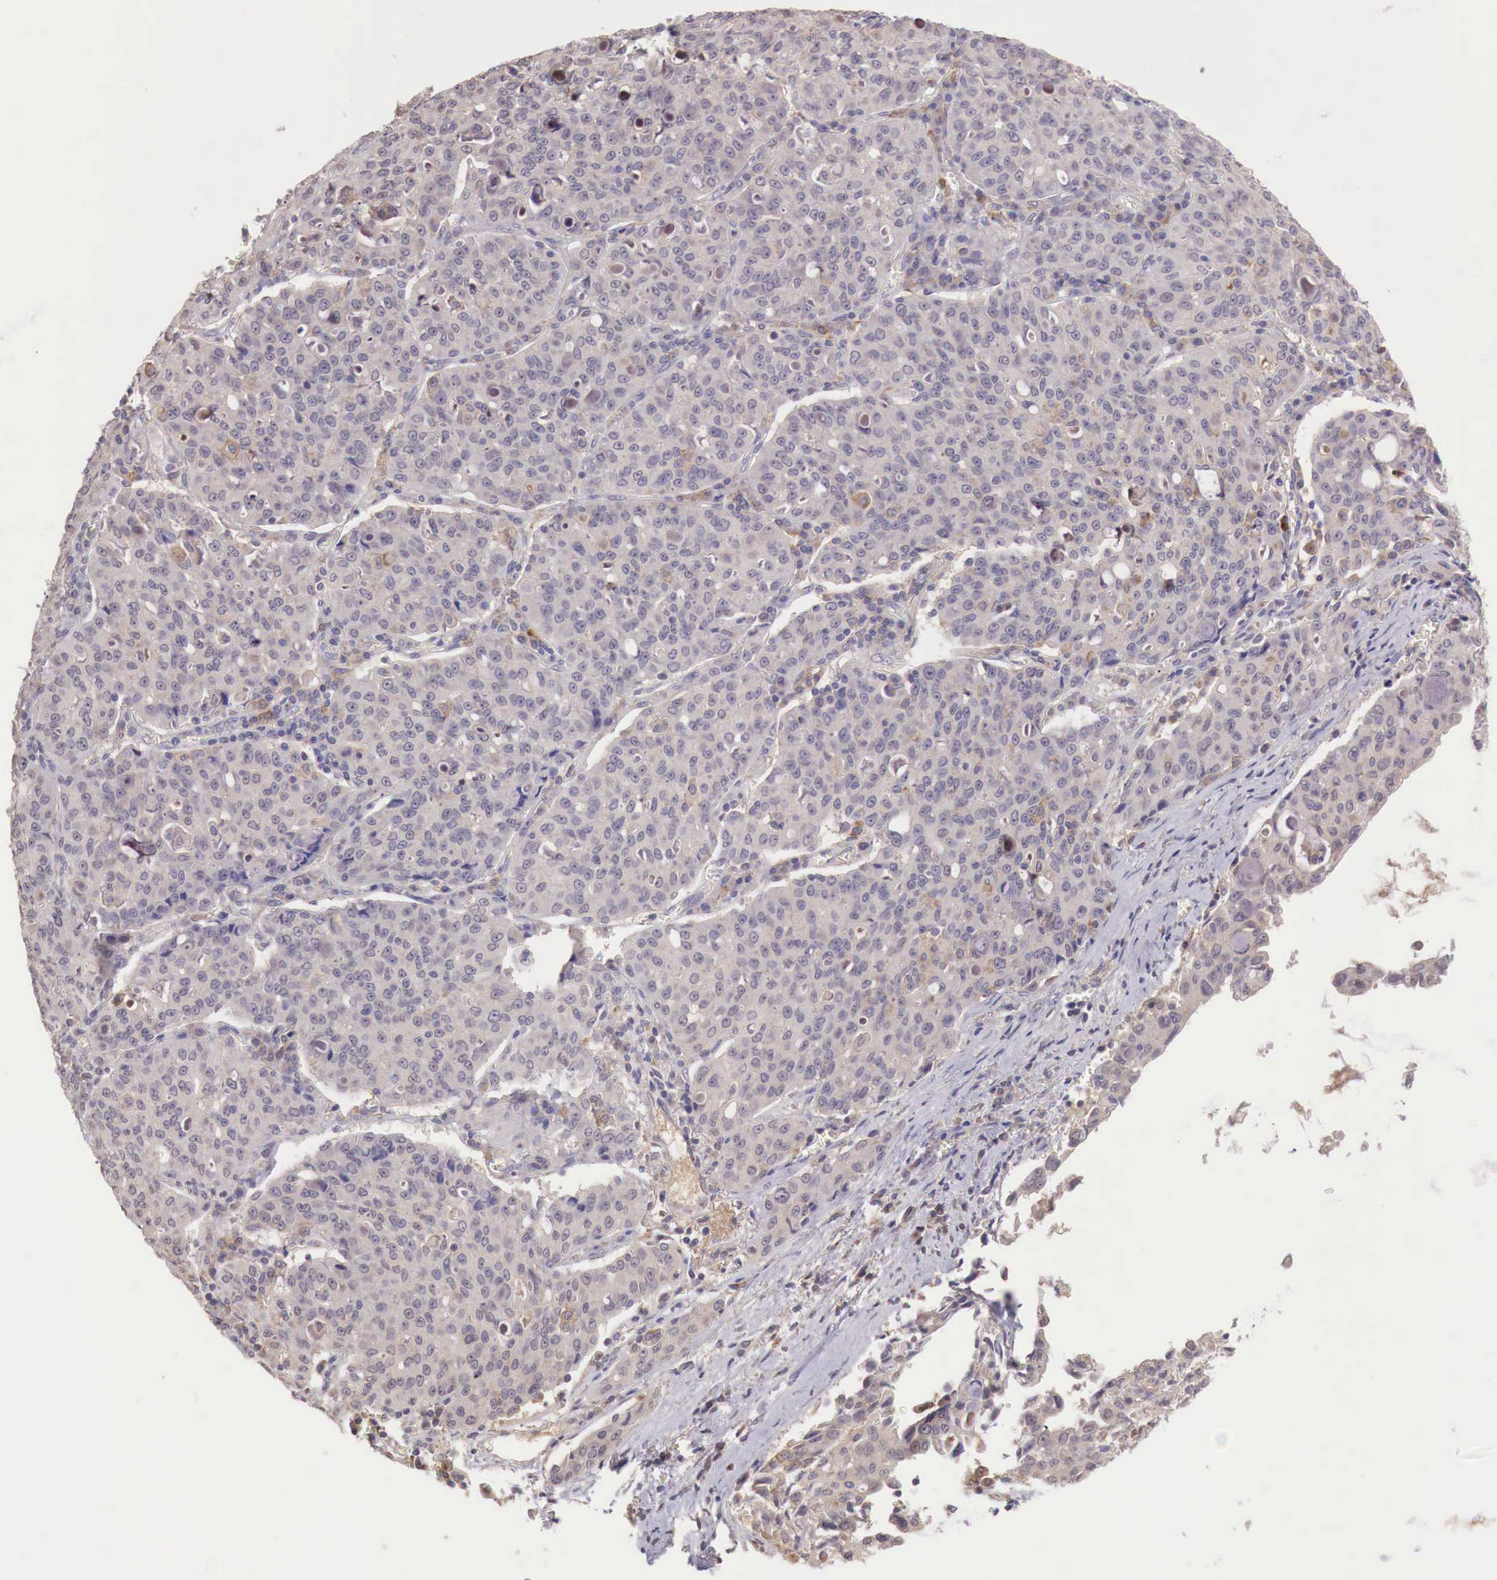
{"staining": {"intensity": "weak", "quantity": "<25%", "location": "cytoplasmic/membranous"}, "tissue": "lung cancer", "cell_type": "Tumor cells", "image_type": "cancer", "snomed": [{"axis": "morphology", "description": "Adenocarcinoma, NOS"}, {"axis": "topography", "description": "Lung"}], "caption": "A histopathology image of adenocarcinoma (lung) stained for a protein reveals no brown staining in tumor cells.", "gene": "CHRDL1", "patient": {"sex": "female", "age": 44}}